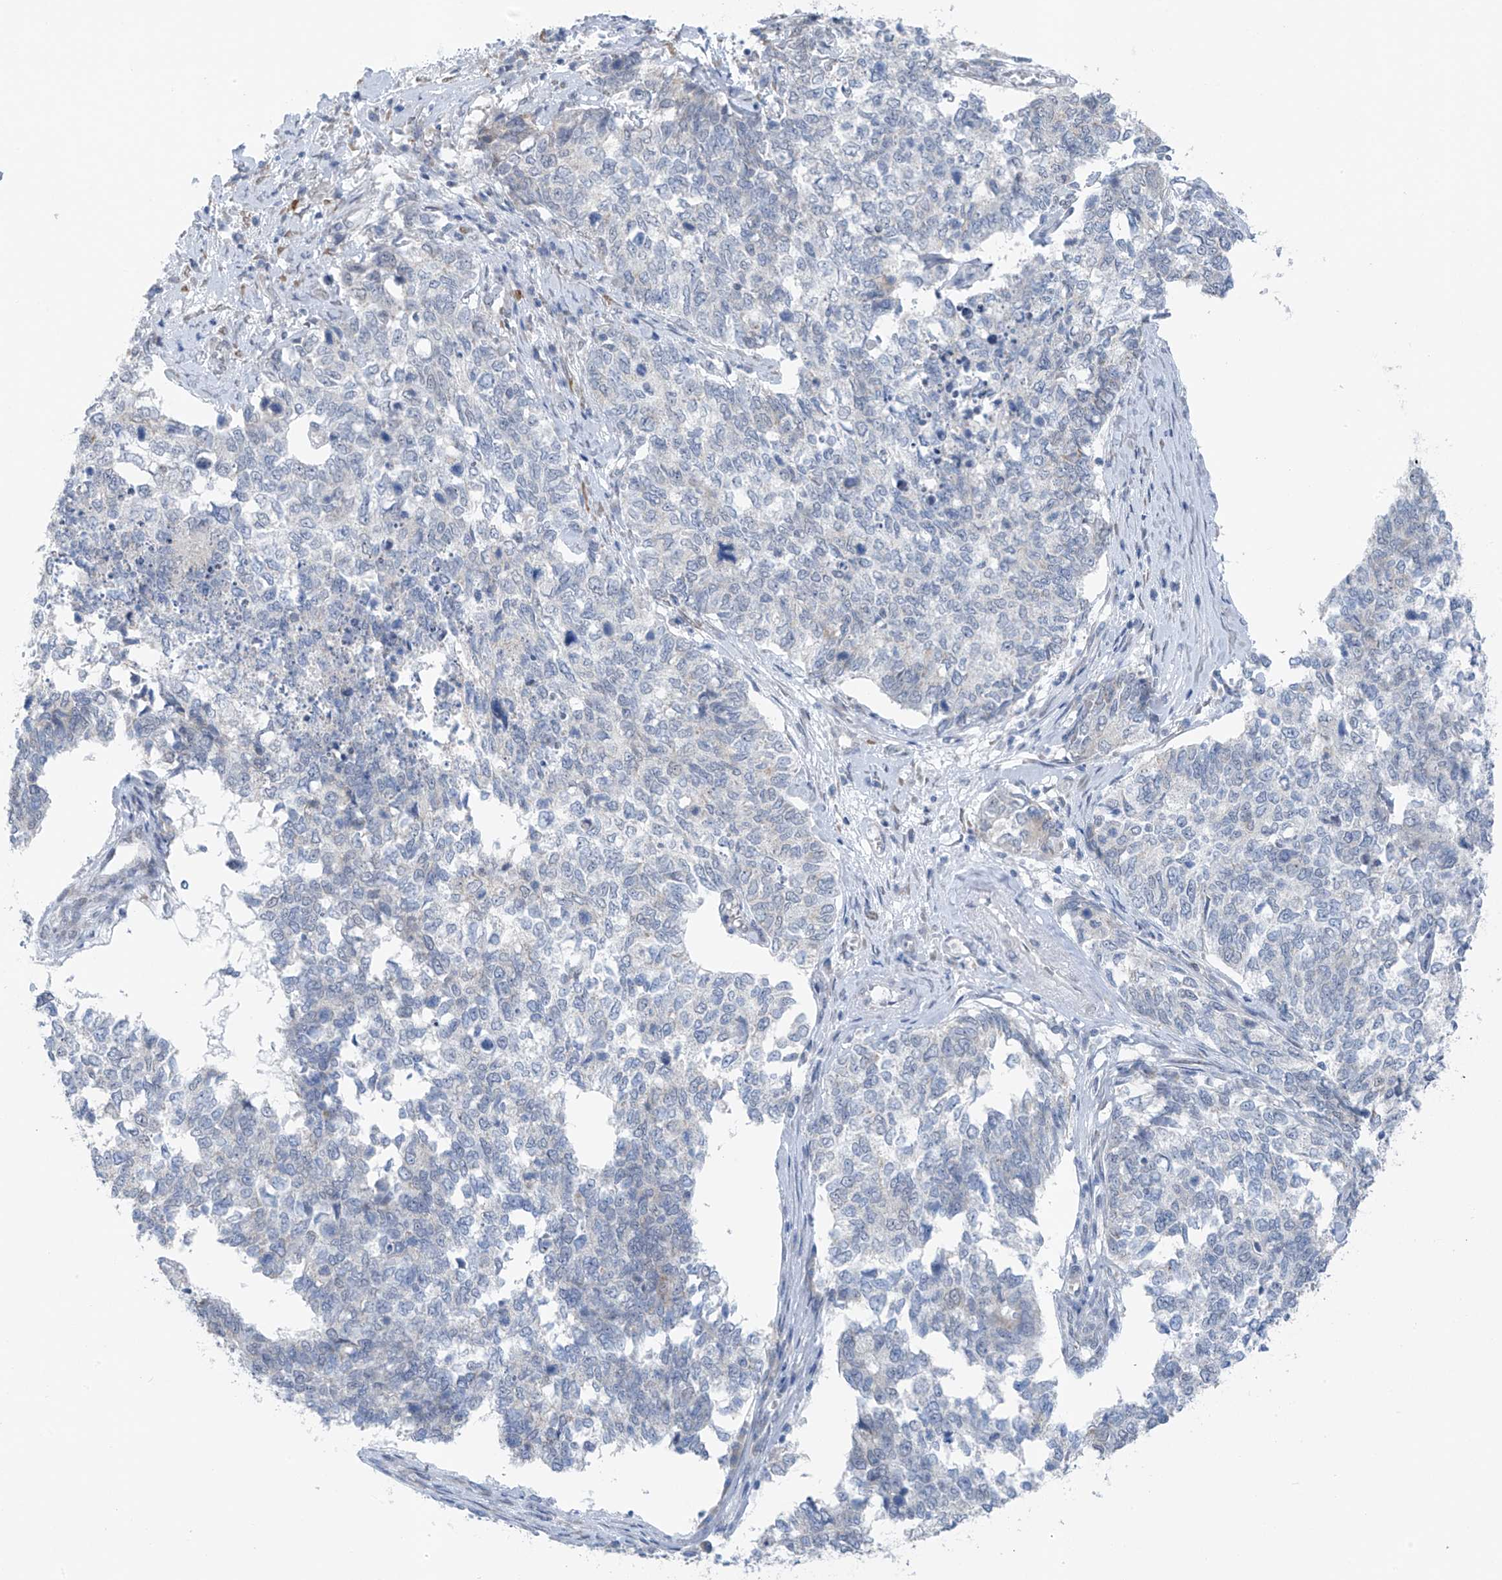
{"staining": {"intensity": "negative", "quantity": "none", "location": "none"}, "tissue": "cervical cancer", "cell_type": "Tumor cells", "image_type": "cancer", "snomed": [{"axis": "morphology", "description": "Squamous cell carcinoma, NOS"}, {"axis": "topography", "description": "Cervix"}], "caption": "DAB (3,3'-diaminobenzidine) immunohistochemical staining of squamous cell carcinoma (cervical) displays no significant expression in tumor cells.", "gene": "CYP4V2", "patient": {"sex": "female", "age": 63}}